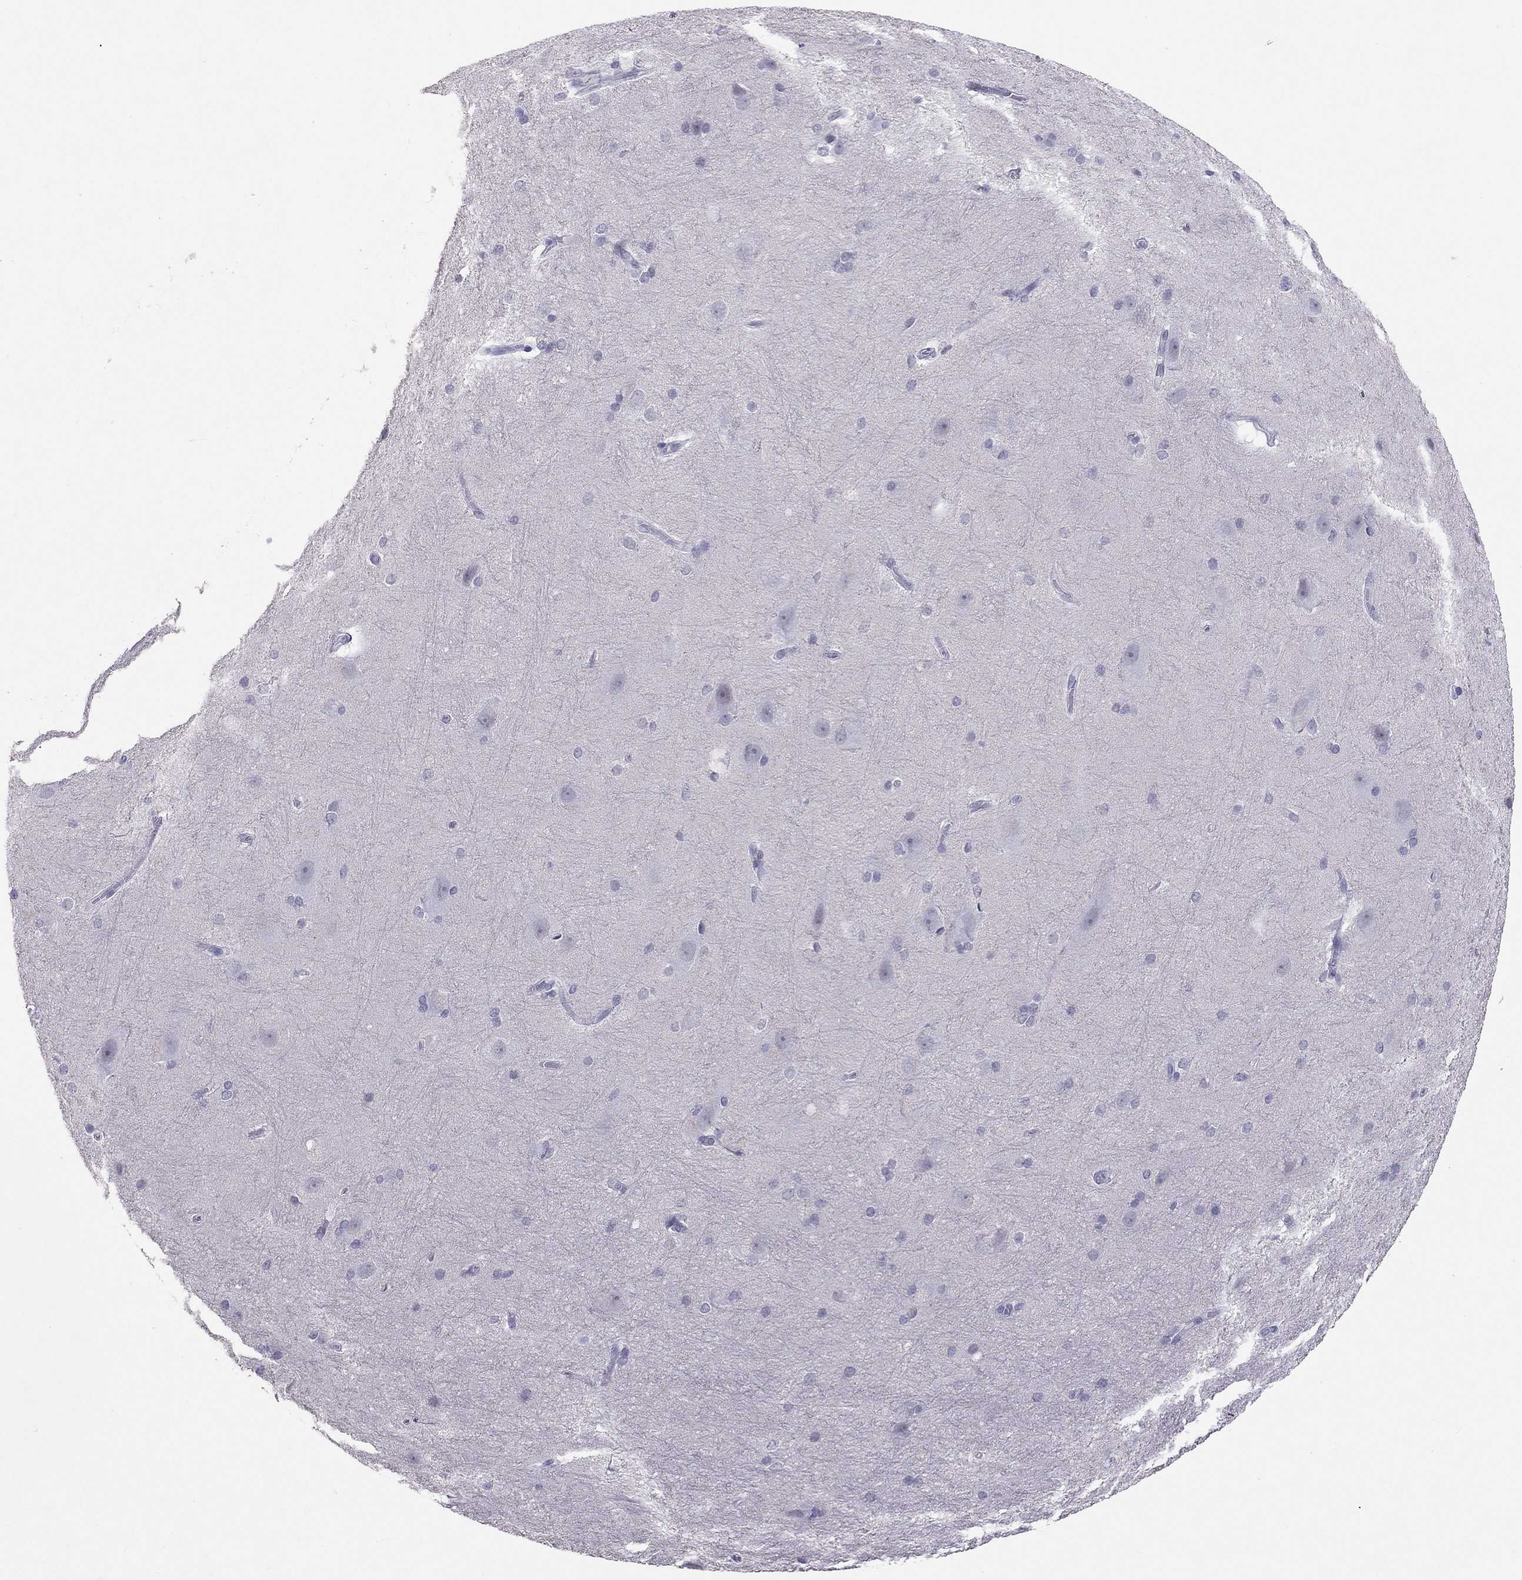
{"staining": {"intensity": "negative", "quantity": "none", "location": "none"}, "tissue": "hippocampus", "cell_type": "Glial cells", "image_type": "normal", "snomed": [{"axis": "morphology", "description": "Normal tissue, NOS"}, {"axis": "topography", "description": "Cerebral cortex"}, {"axis": "topography", "description": "Hippocampus"}], "caption": "Normal hippocampus was stained to show a protein in brown. There is no significant expression in glial cells. (IHC, brightfield microscopy, high magnification).", "gene": "JHY", "patient": {"sex": "female", "age": 19}}